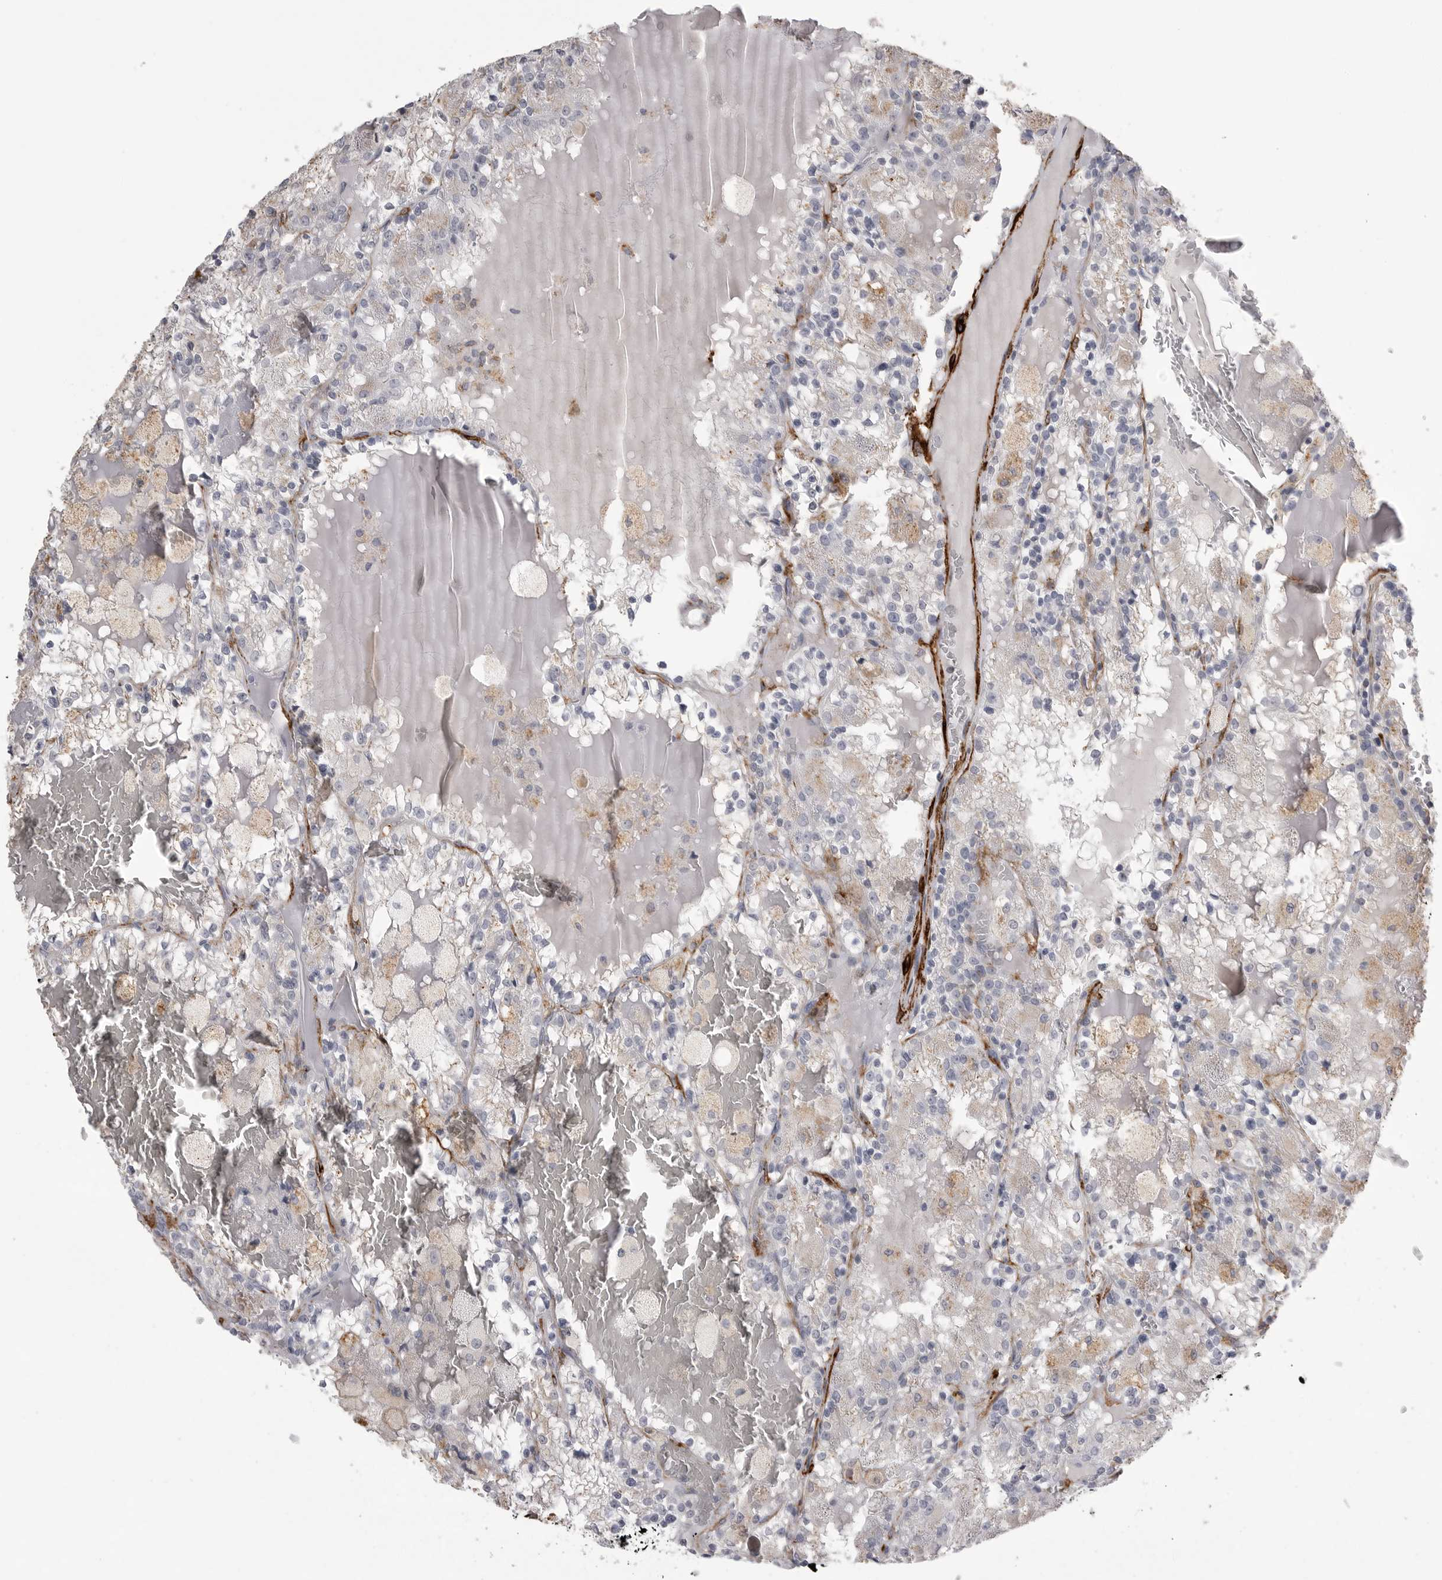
{"staining": {"intensity": "negative", "quantity": "none", "location": "none"}, "tissue": "renal cancer", "cell_type": "Tumor cells", "image_type": "cancer", "snomed": [{"axis": "morphology", "description": "Adenocarcinoma, NOS"}, {"axis": "topography", "description": "Kidney"}], "caption": "DAB (3,3'-diaminobenzidine) immunohistochemical staining of human renal adenocarcinoma displays no significant expression in tumor cells.", "gene": "AOC3", "patient": {"sex": "female", "age": 56}}